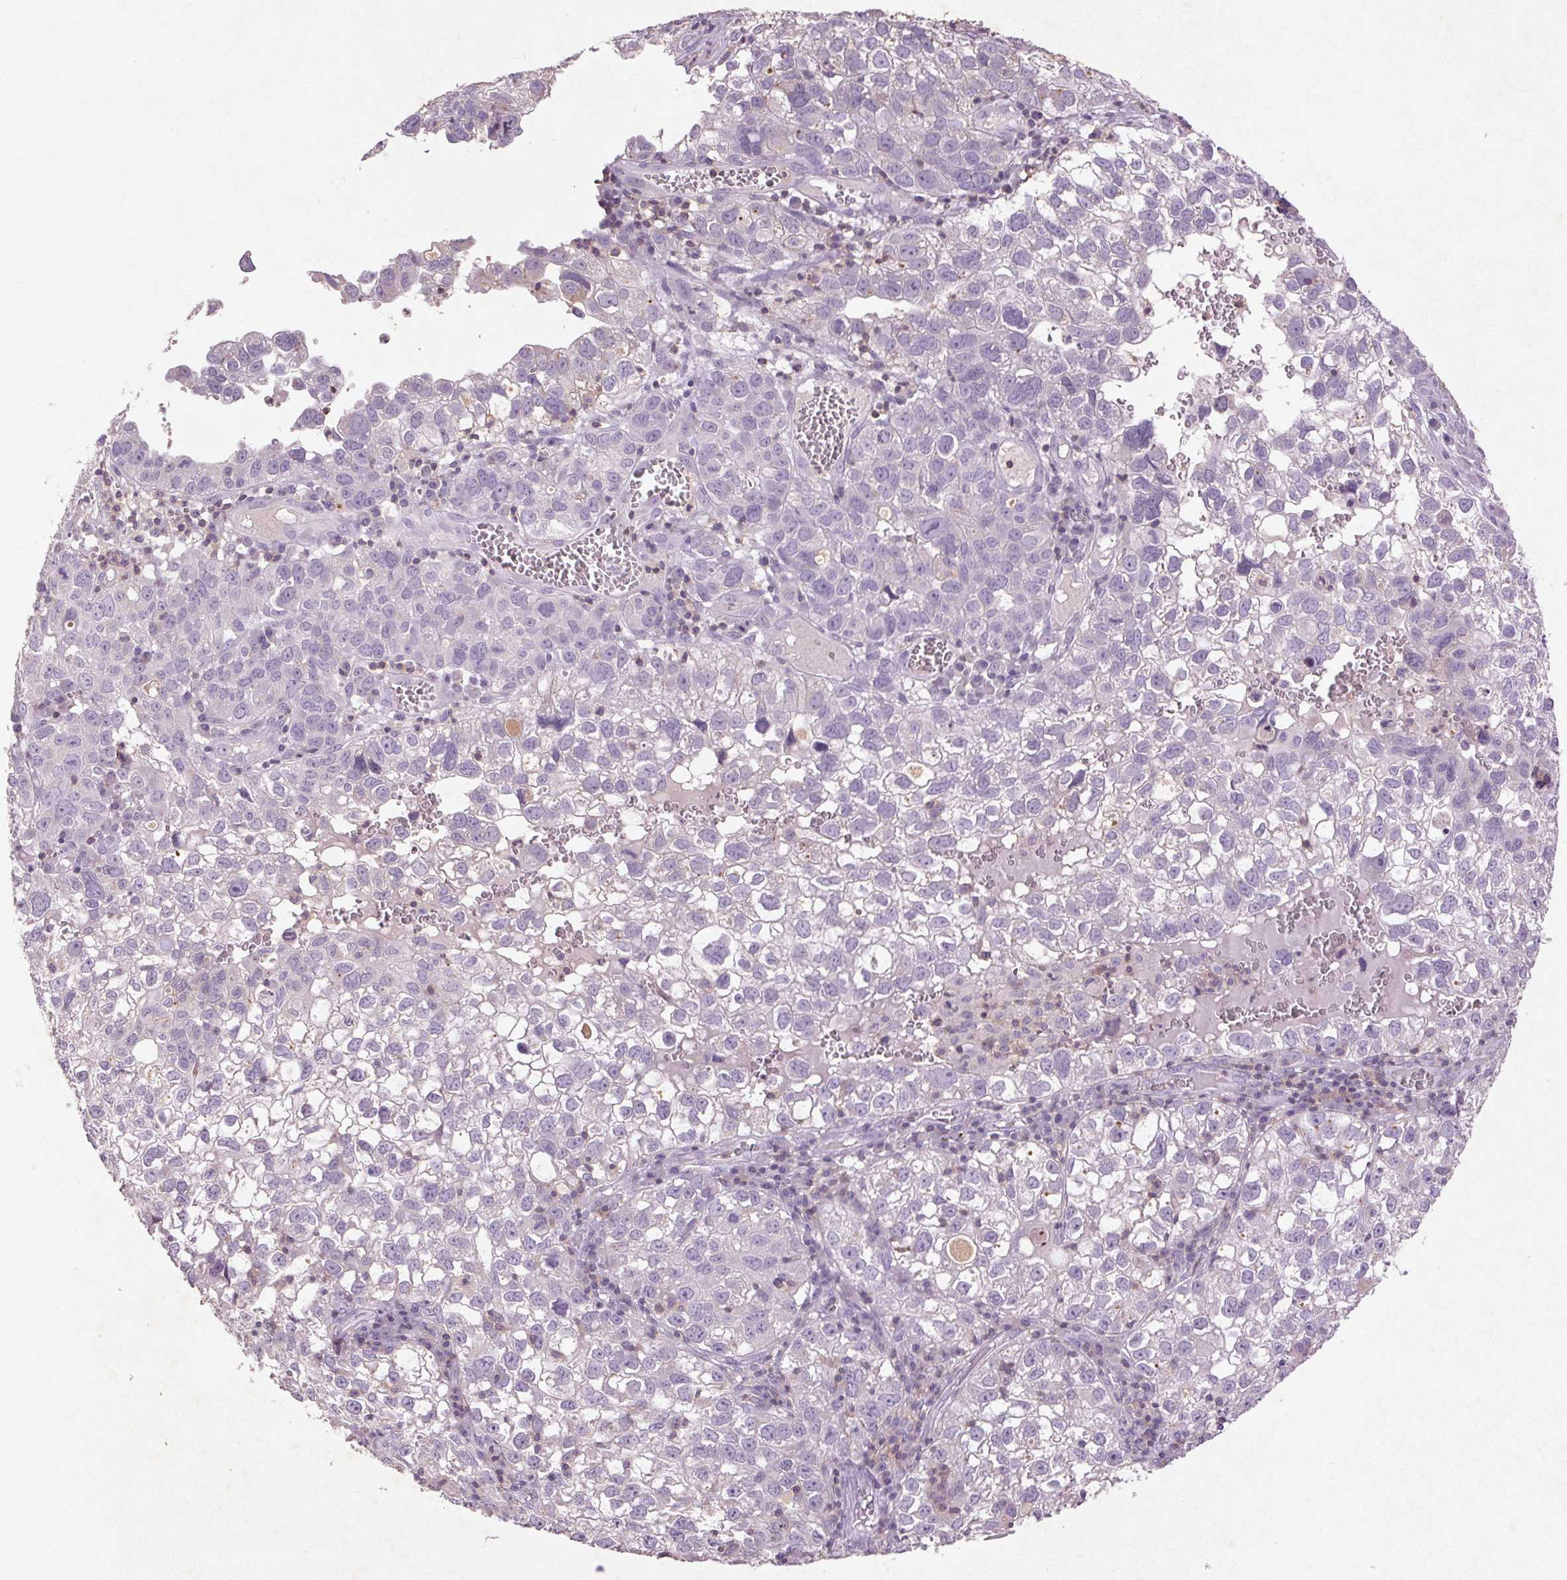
{"staining": {"intensity": "negative", "quantity": "none", "location": "none"}, "tissue": "cervical cancer", "cell_type": "Tumor cells", "image_type": "cancer", "snomed": [{"axis": "morphology", "description": "Squamous cell carcinoma, NOS"}, {"axis": "topography", "description": "Cervix"}], "caption": "Histopathology image shows no protein staining in tumor cells of squamous cell carcinoma (cervical) tissue.", "gene": "FNDC7", "patient": {"sex": "female", "age": 55}}